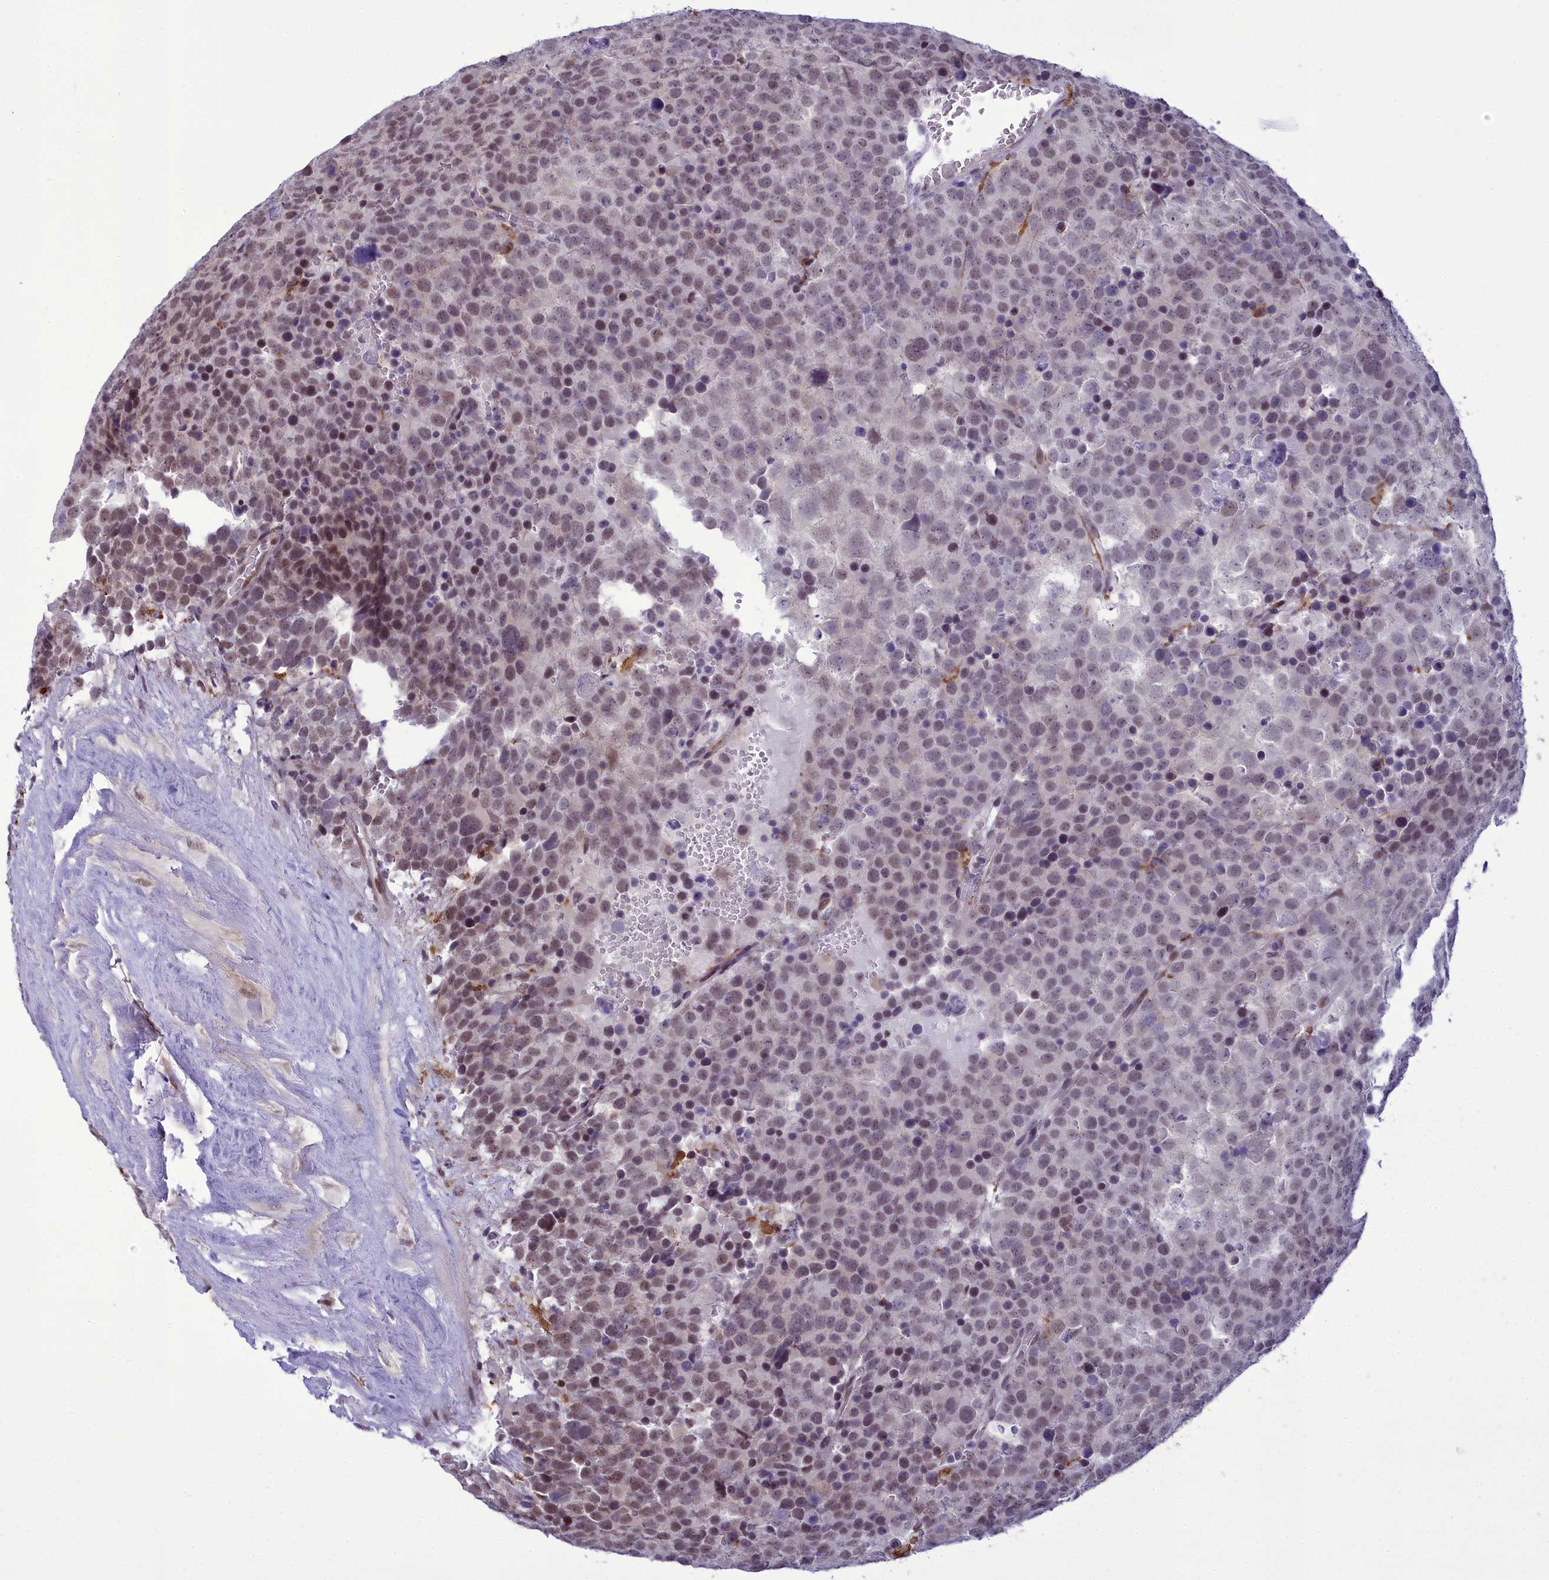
{"staining": {"intensity": "moderate", "quantity": "<25%", "location": "nuclear"}, "tissue": "testis cancer", "cell_type": "Tumor cells", "image_type": "cancer", "snomed": [{"axis": "morphology", "description": "Seminoma, NOS"}, {"axis": "topography", "description": "Testis"}], "caption": "A low amount of moderate nuclear staining is identified in approximately <25% of tumor cells in testis cancer (seminoma) tissue.", "gene": "CEACAM19", "patient": {"sex": "male", "age": 71}}